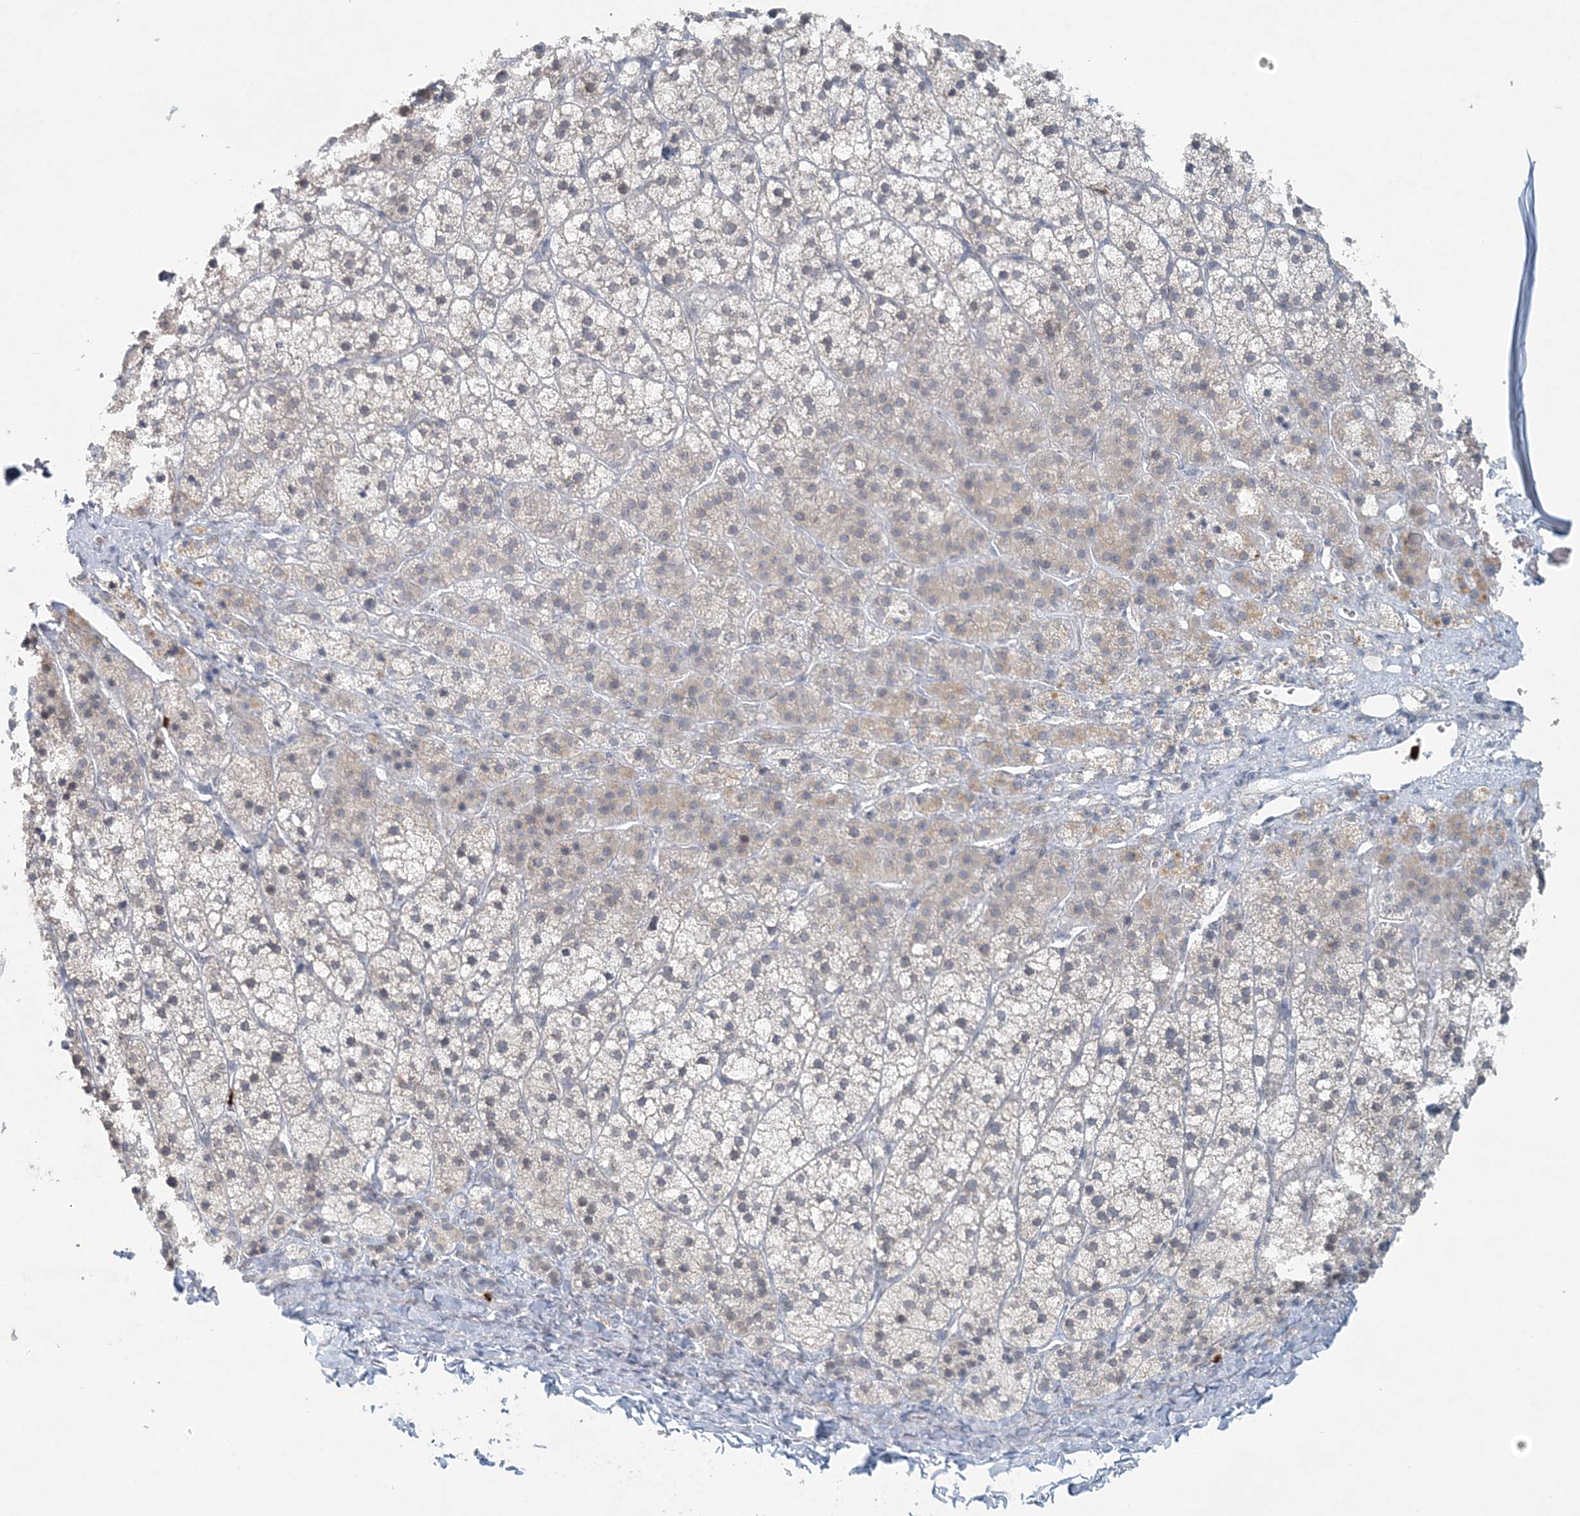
{"staining": {"intensity": "moderate", "quantity": "<25%", "location": "cytoplasmic/membranous"}, "tissue": "adrenal gland", "cell_type": "Glandular cells", "image_type": "normal", "snomed": [{"axis": "morphology", "description": "Normal tissue, NOS"}, {"axis": "topography", "description": "Adrenal gland"}], "caption": "Approximately <25% of glandular cells in normal human adrenal gland reveal moderate cytoplasmic/membranous protein expression as visualized by brown immunohistochemical staining.", "gene": "NUP54", "patient": {"sex": "female", "age": 44}}